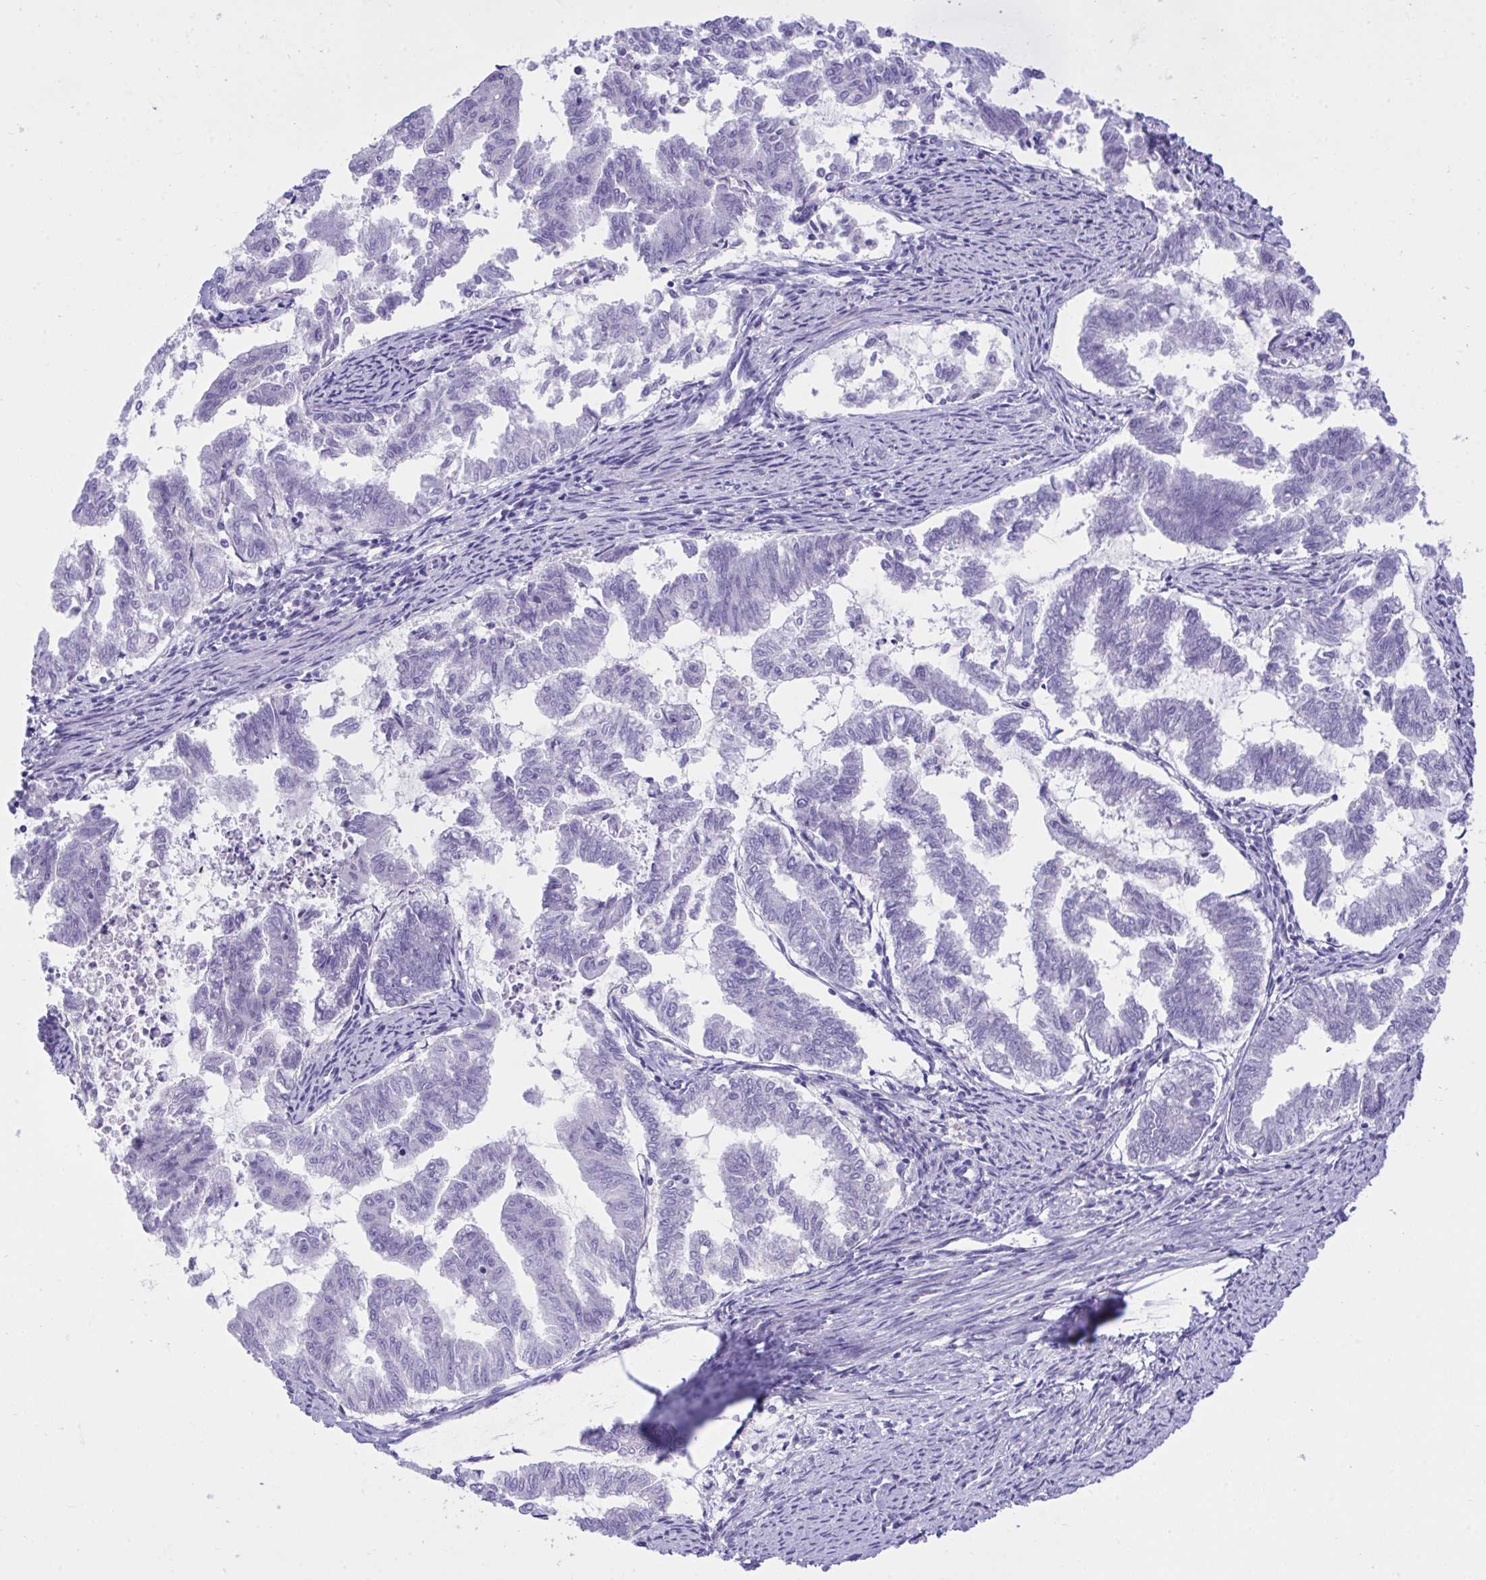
{"staining": {"intensity": "negative", "quantity": "none", "location": "none"}, "tissue": "endometrial cancer", "cell_type": "Tumor cells", "image_type": "cancer", "snomed": [{"axis": "morphology", "description": "Adenocarcinoma, NOS"}, {"axis": "topography", "description": "Endometrium"}], "caption": "IHC histopathology image of neoplastic tissue: human adenocarcinoma (endometrial) stained with DAB (3,3'-diaminobenzidine) demonstrates no significant protein staining in tumor cells.", "gene": "PLEKHH1", "patient": {"sex": "female", "age": 79}}